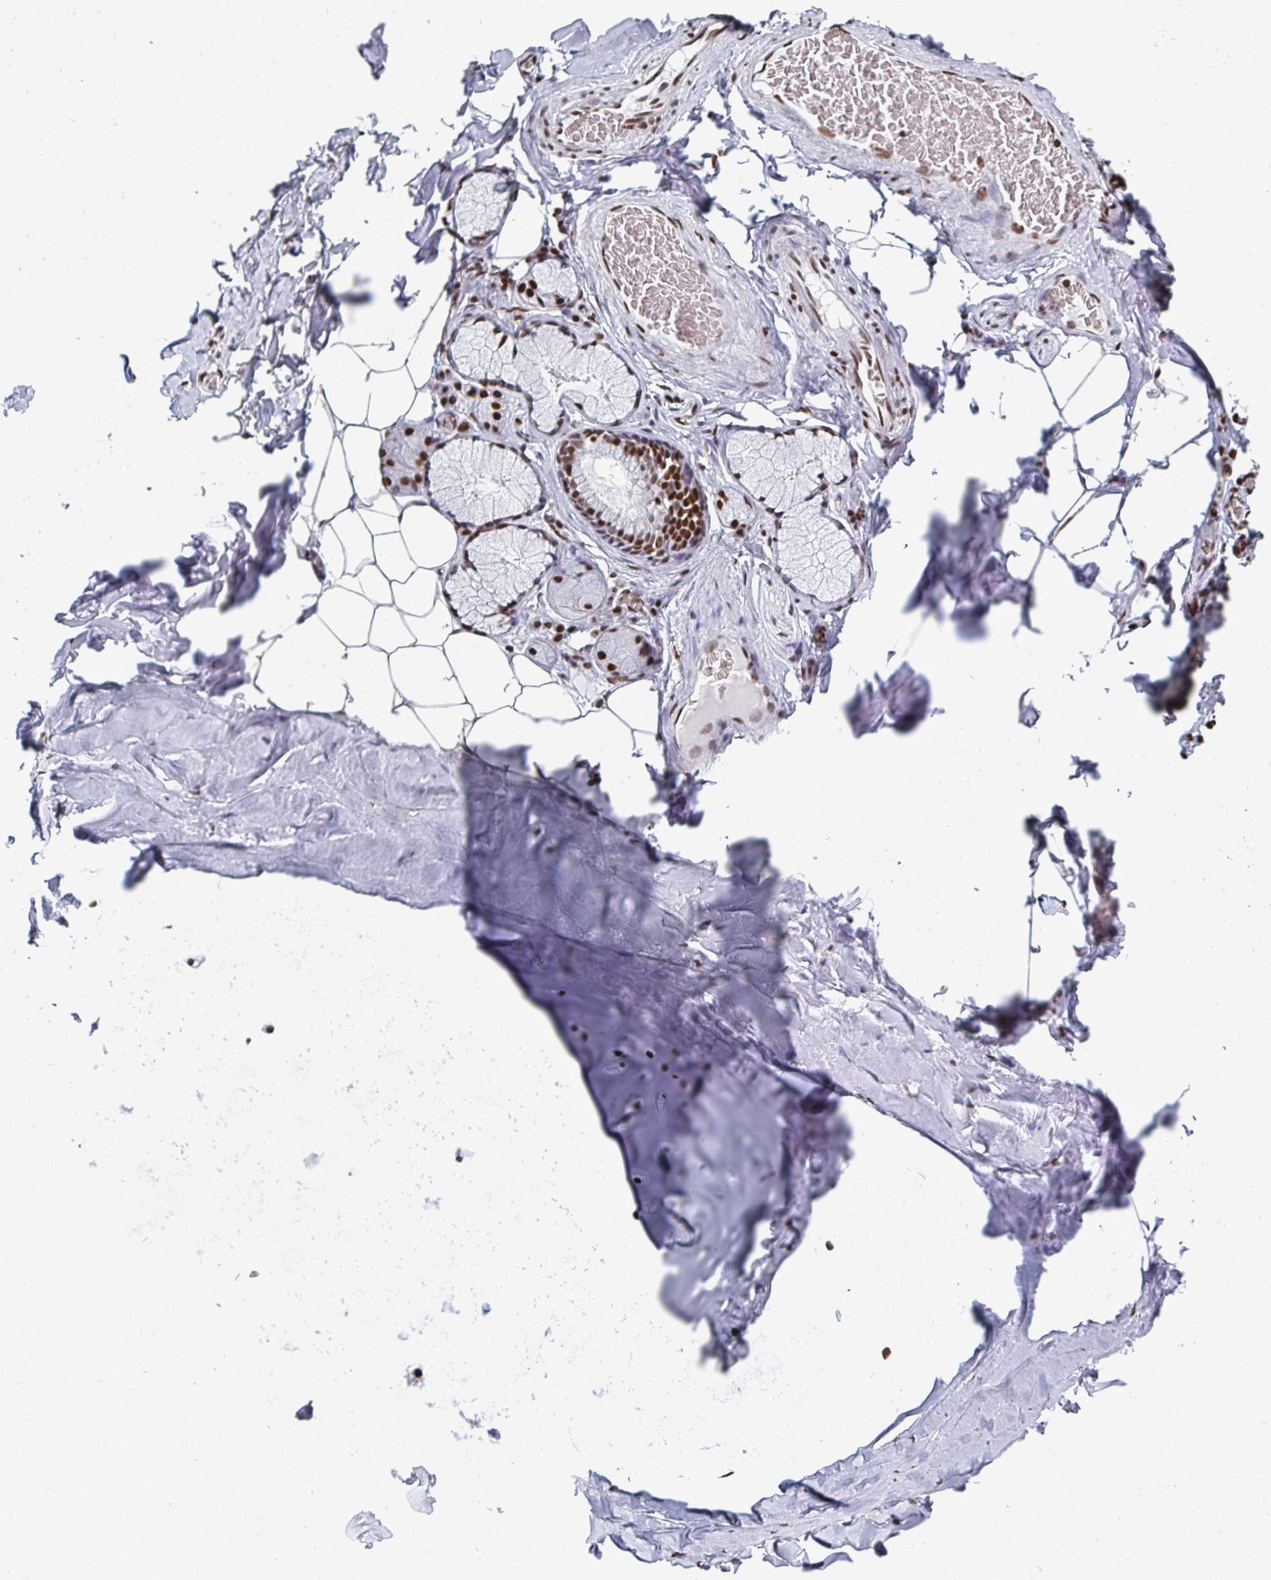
{"staining": {"intensity": "negative", "quantity": "none", "location": "none"}, "tissue": "adipose tissue", "cell_type": "Adipocytes", "image_type": "normal", "snomed": [{"axis": "morphology", "description": "Normal tissue, NOS"}, {"axis": "topography", "description": "Cartilage tissue"}, {"axis": "topography", "description": "Bronchus"}, {"axis": "topography", "description": "Peripheral nerve tissue"}], "caption": "Photomicrograph shows no protein positivity in adipocytes of benign adipose tissue.", "gene": "GAR1", "patient": {"sex": "male", "age": 67}}